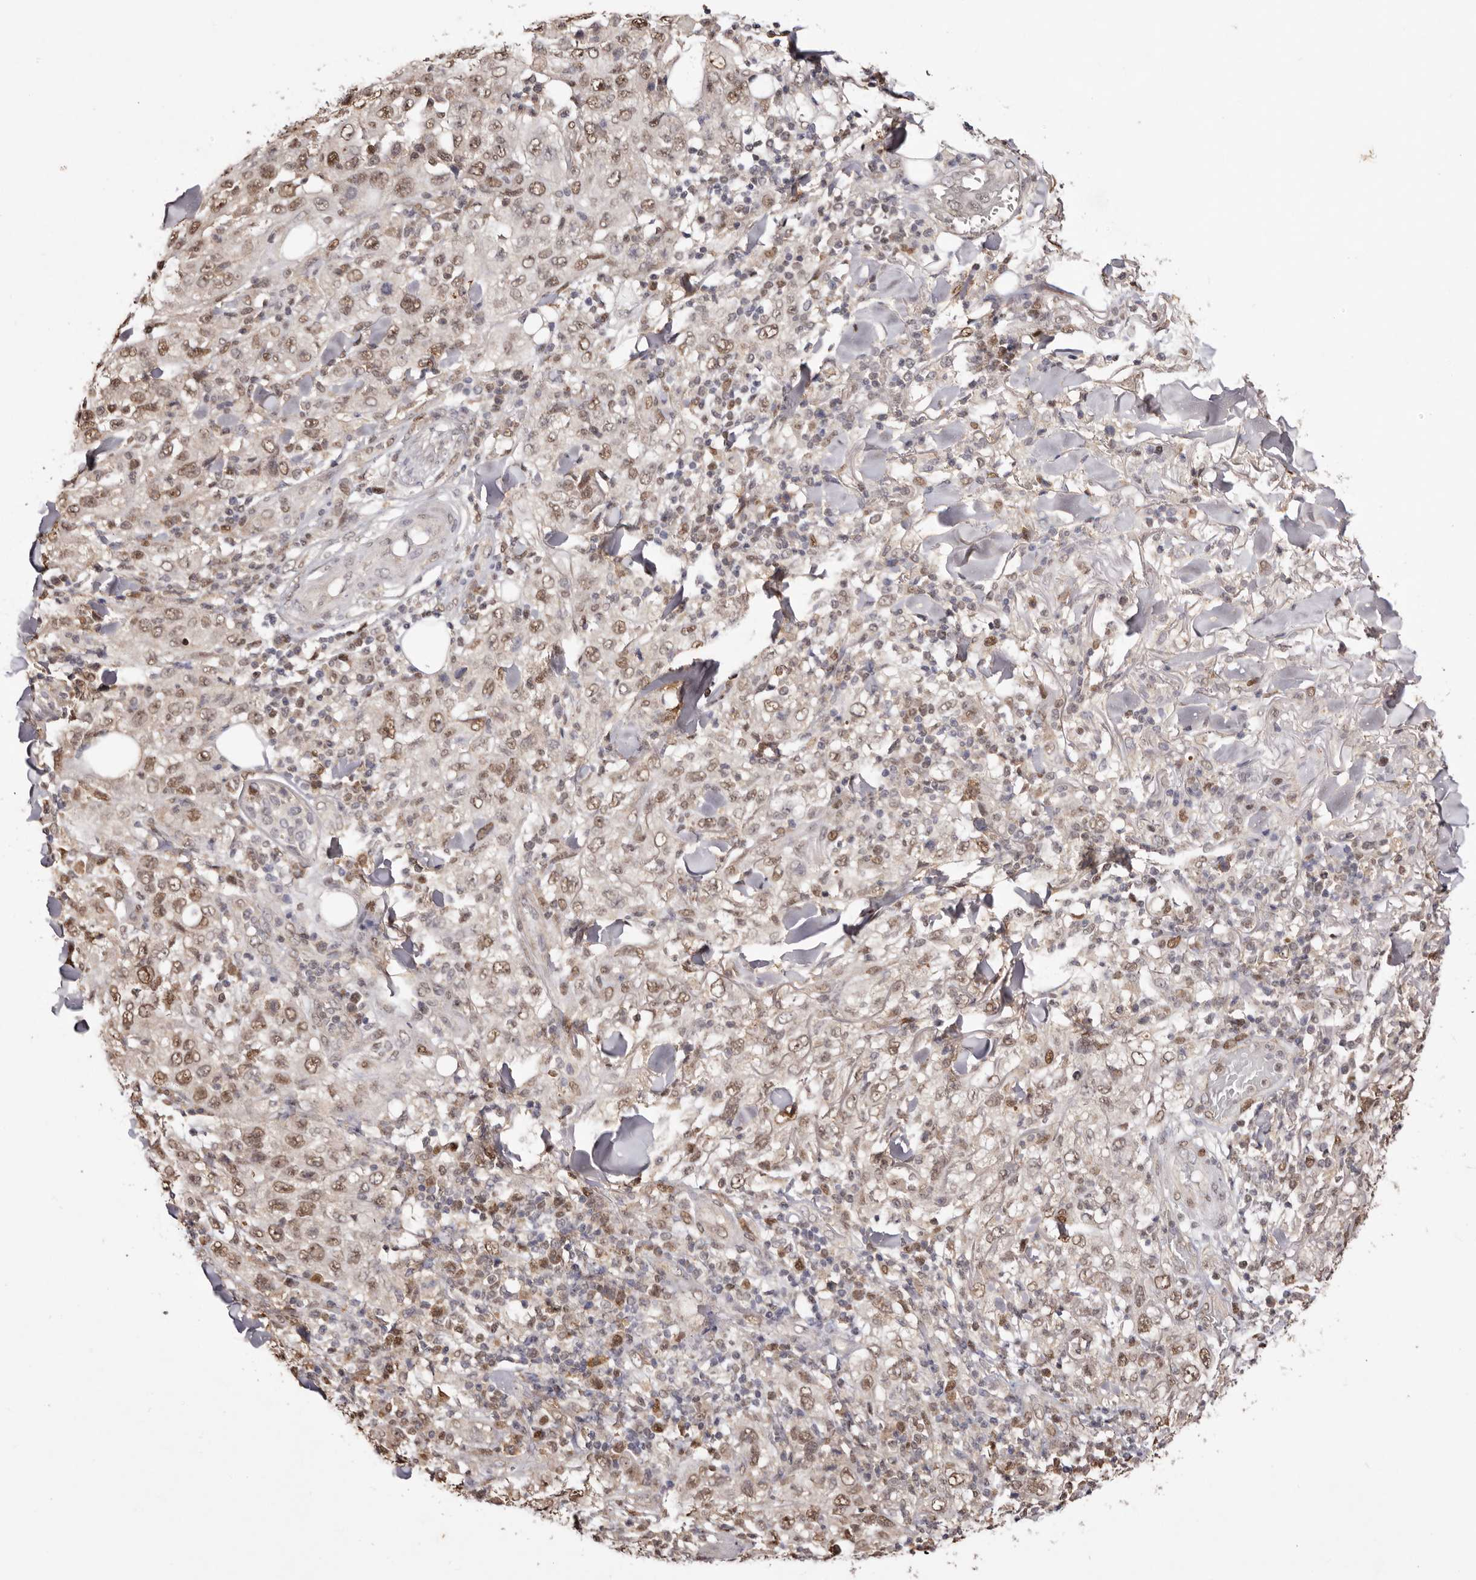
{"staining": {"intensity": "moderate", "quantity": ">75%", "location": "nuclear"}, "tissue": "skin cancer", "cell_type": "Tumor cells", "image_type": "cancer", "snomed": [{"axis": "morphology", "description": "Squamous cell carcinoma, NOS"}, {"axis": "topography", "description": "Skin"}], "caption": "Skin squamous cell carcinoma stained with IHC demonstrates moderate nuclear expression in about >75% of tumor cells.", "gene": "NOTCH1", "patient": {"sex": "female", "age": 88}}